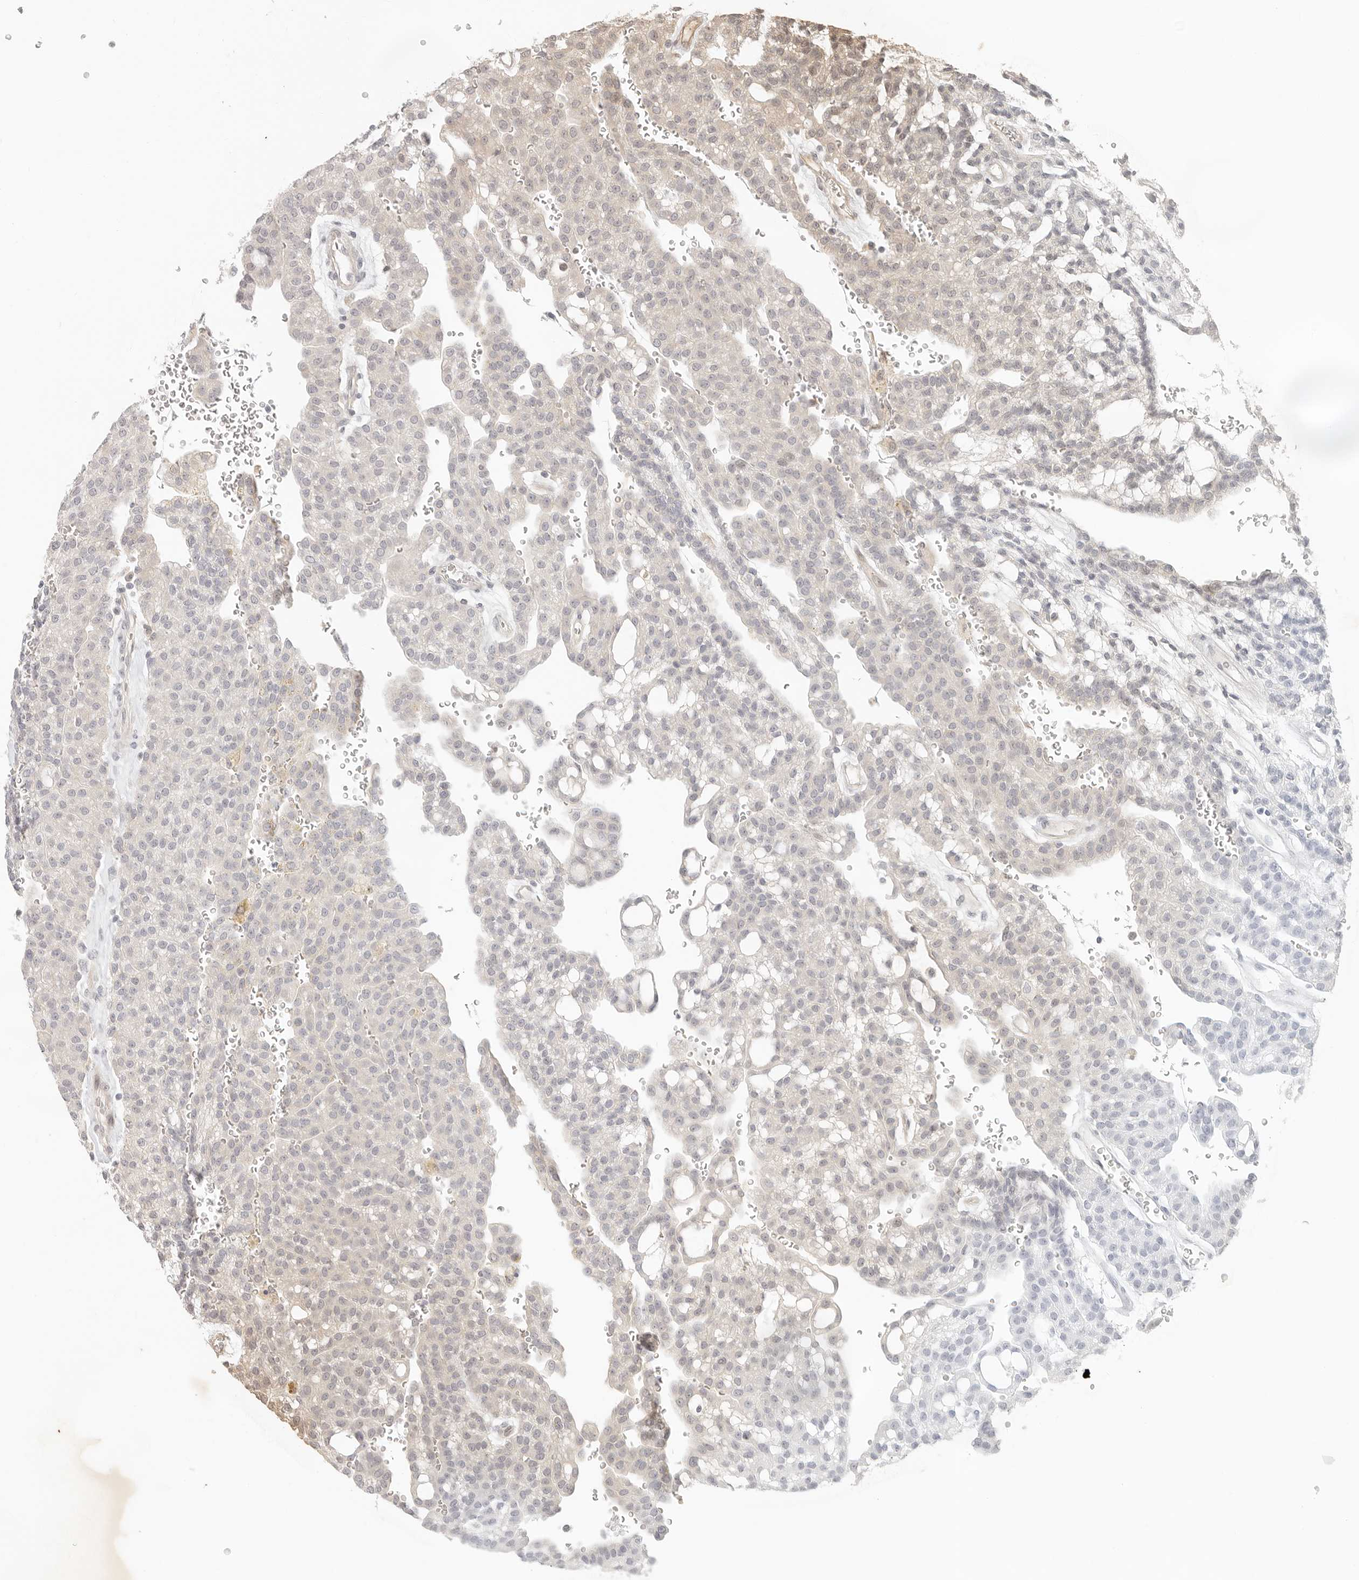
{"staining": {"intensity": "negative", "quantity": "none", "location": "none"}, "tissue": "renal cancer", "cell_type": "Tumor cells", "image_type": "cancer", "snomed": [{"axis": "morphology", "description": "Adenocarcinoma, NOS"}, {"axis": "topography", "description": "Kidney"}], "caption": "Tumor cells are negative for protein expression in human adenocarcinoma (renal). (Brightfield microscopy of DAB IHC at high magnification).", "gene": "TUFT1", "patient": {"sex": "male", "age": 63}}